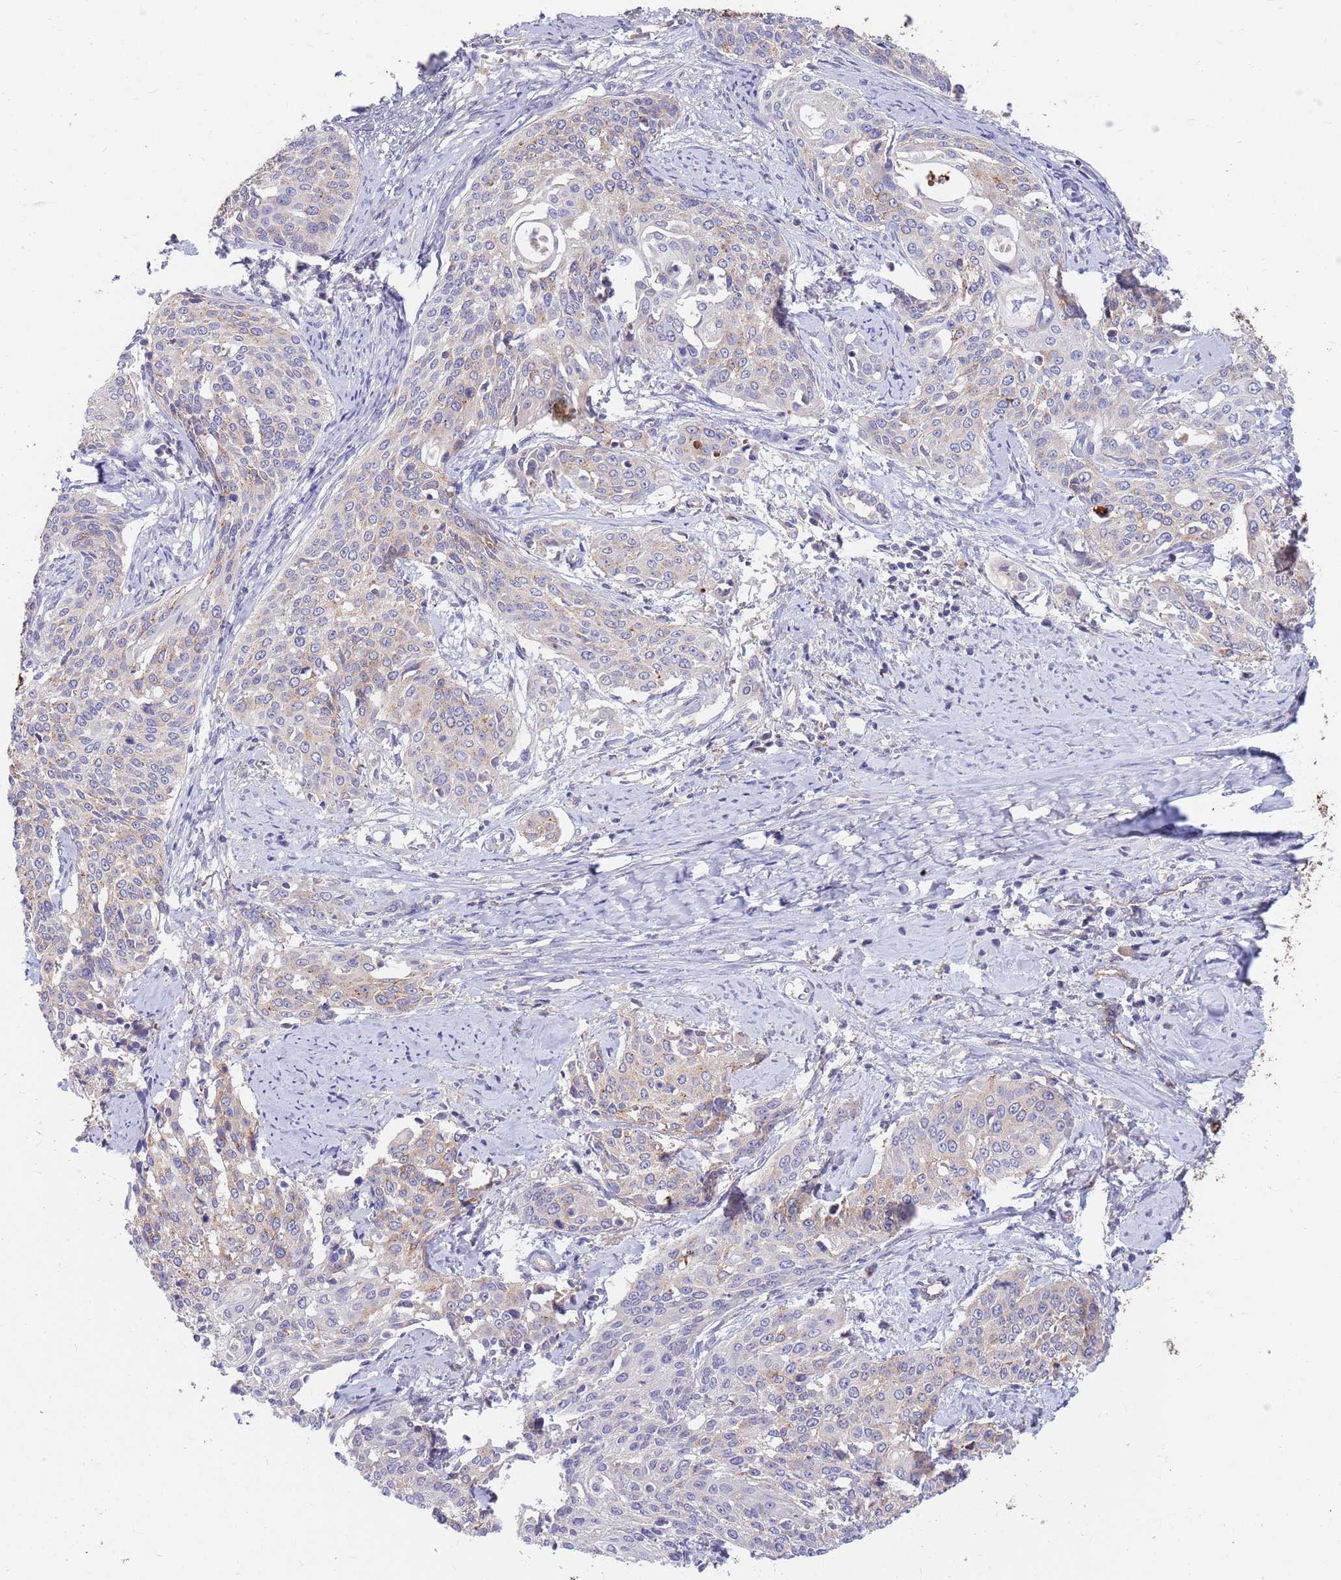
{"staining": {"intensity": "weak", "quantity": "<25%", "location": "cytoplasmic/membranous"}, "tissue": "cervical cancer", "cell_type": "Tumor cells", "image_type": "cancer", "snomed": [{"axis": "morphology", "description": "Squamous cell carcinoma, NOS"}, {"axis": "topography", "description": "Cervix"}], "caption": "Squamous cell carcinoma (cervical) was stained to show a protein in brown. There is no significant expression in tumor cells.", "gene": "BORCS5", "patient": {"sex": "female", "age": 44}}